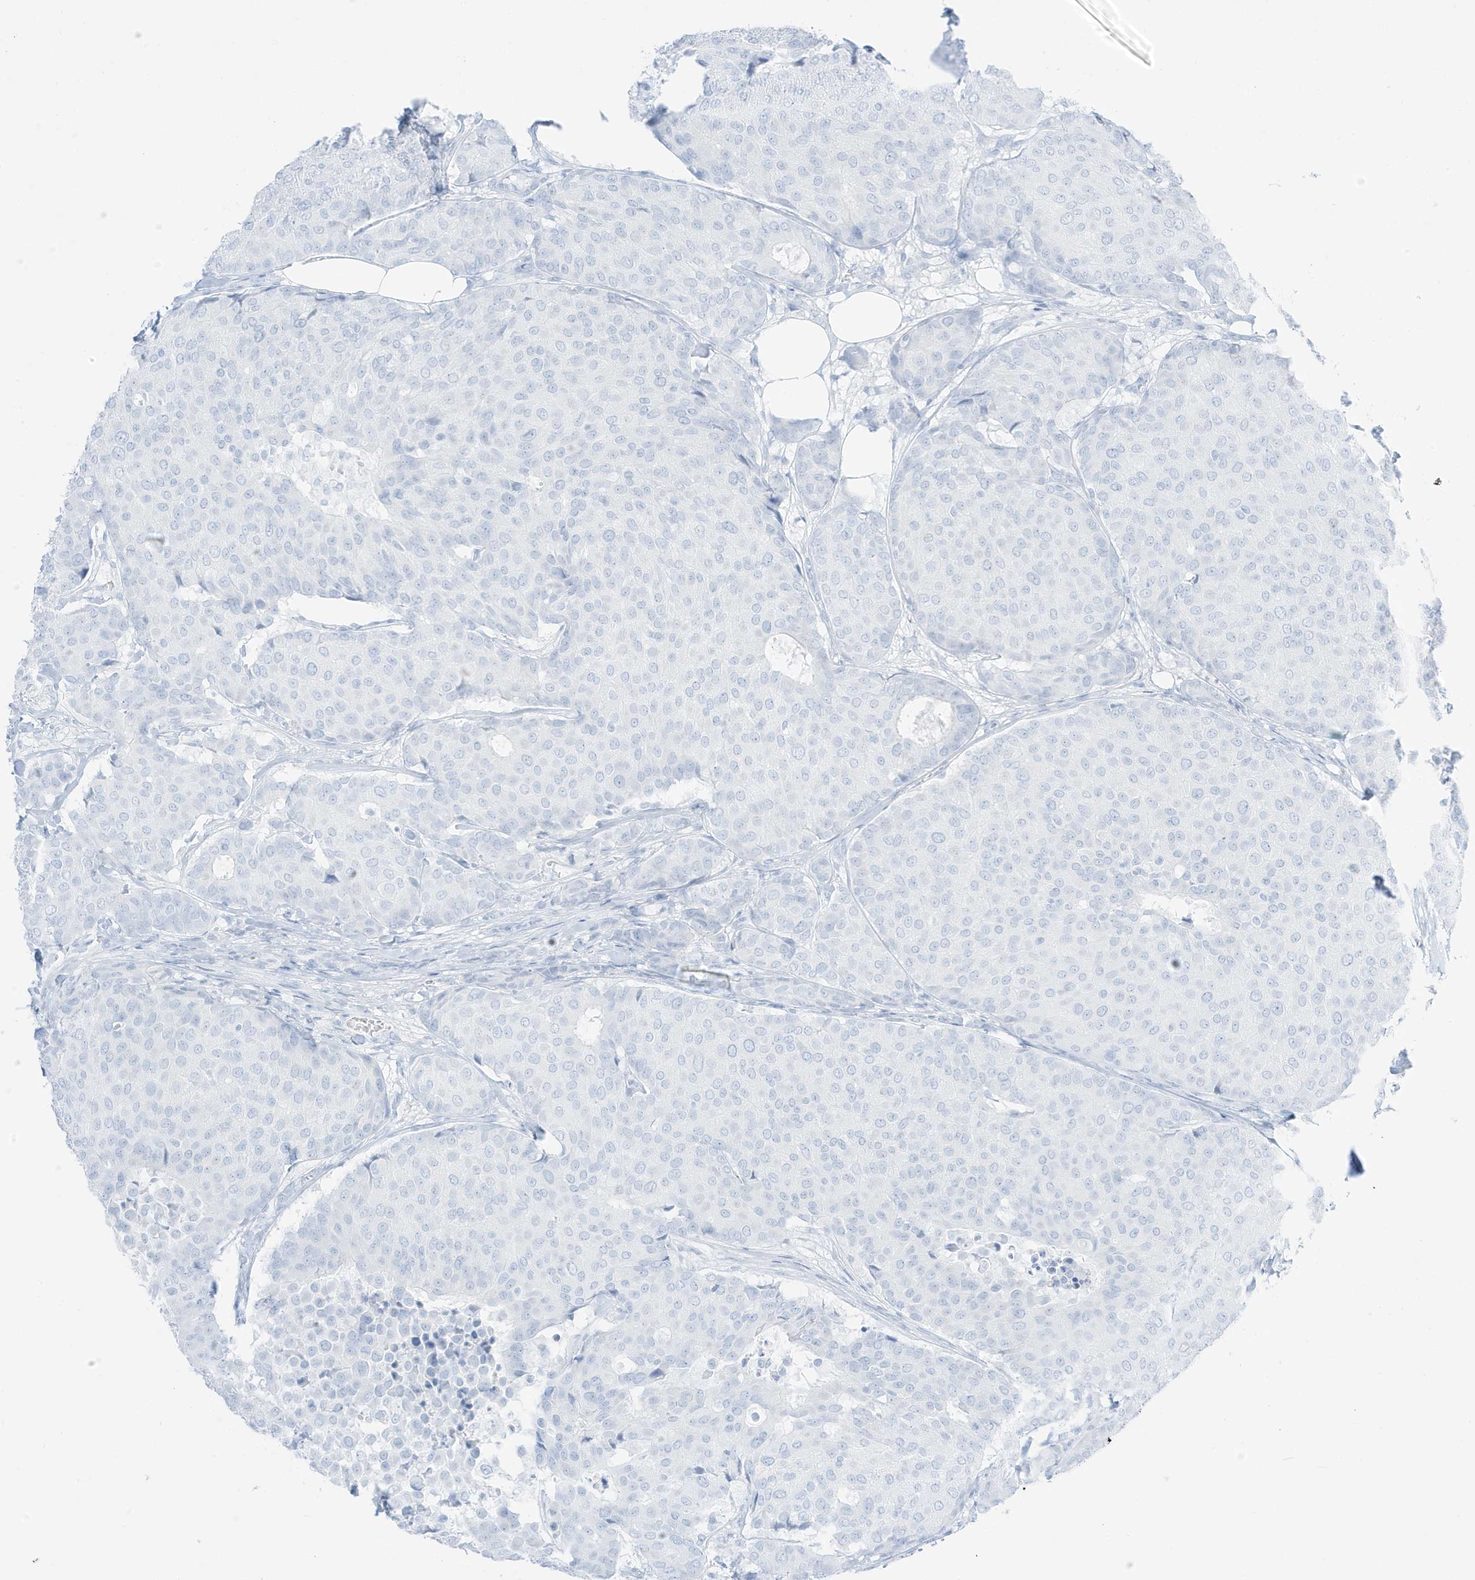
{"staining": {"intensity": "negative", "quantity": "none", "location": "none"}, "tissue": "breast cancer", "cell_type": "Tumor cells", "image_type": "cancer", "snomed": [{"axis": "morphology", "description": "Duct carcinoma"}, {"axis": "topography", "description": "Breast"}], "caption": "Breast cancer stained for a protein using IHC displays no positivity tumor cells.", "gene": "SLC22A13", "patient": {"sex": "female", "age": 75}}